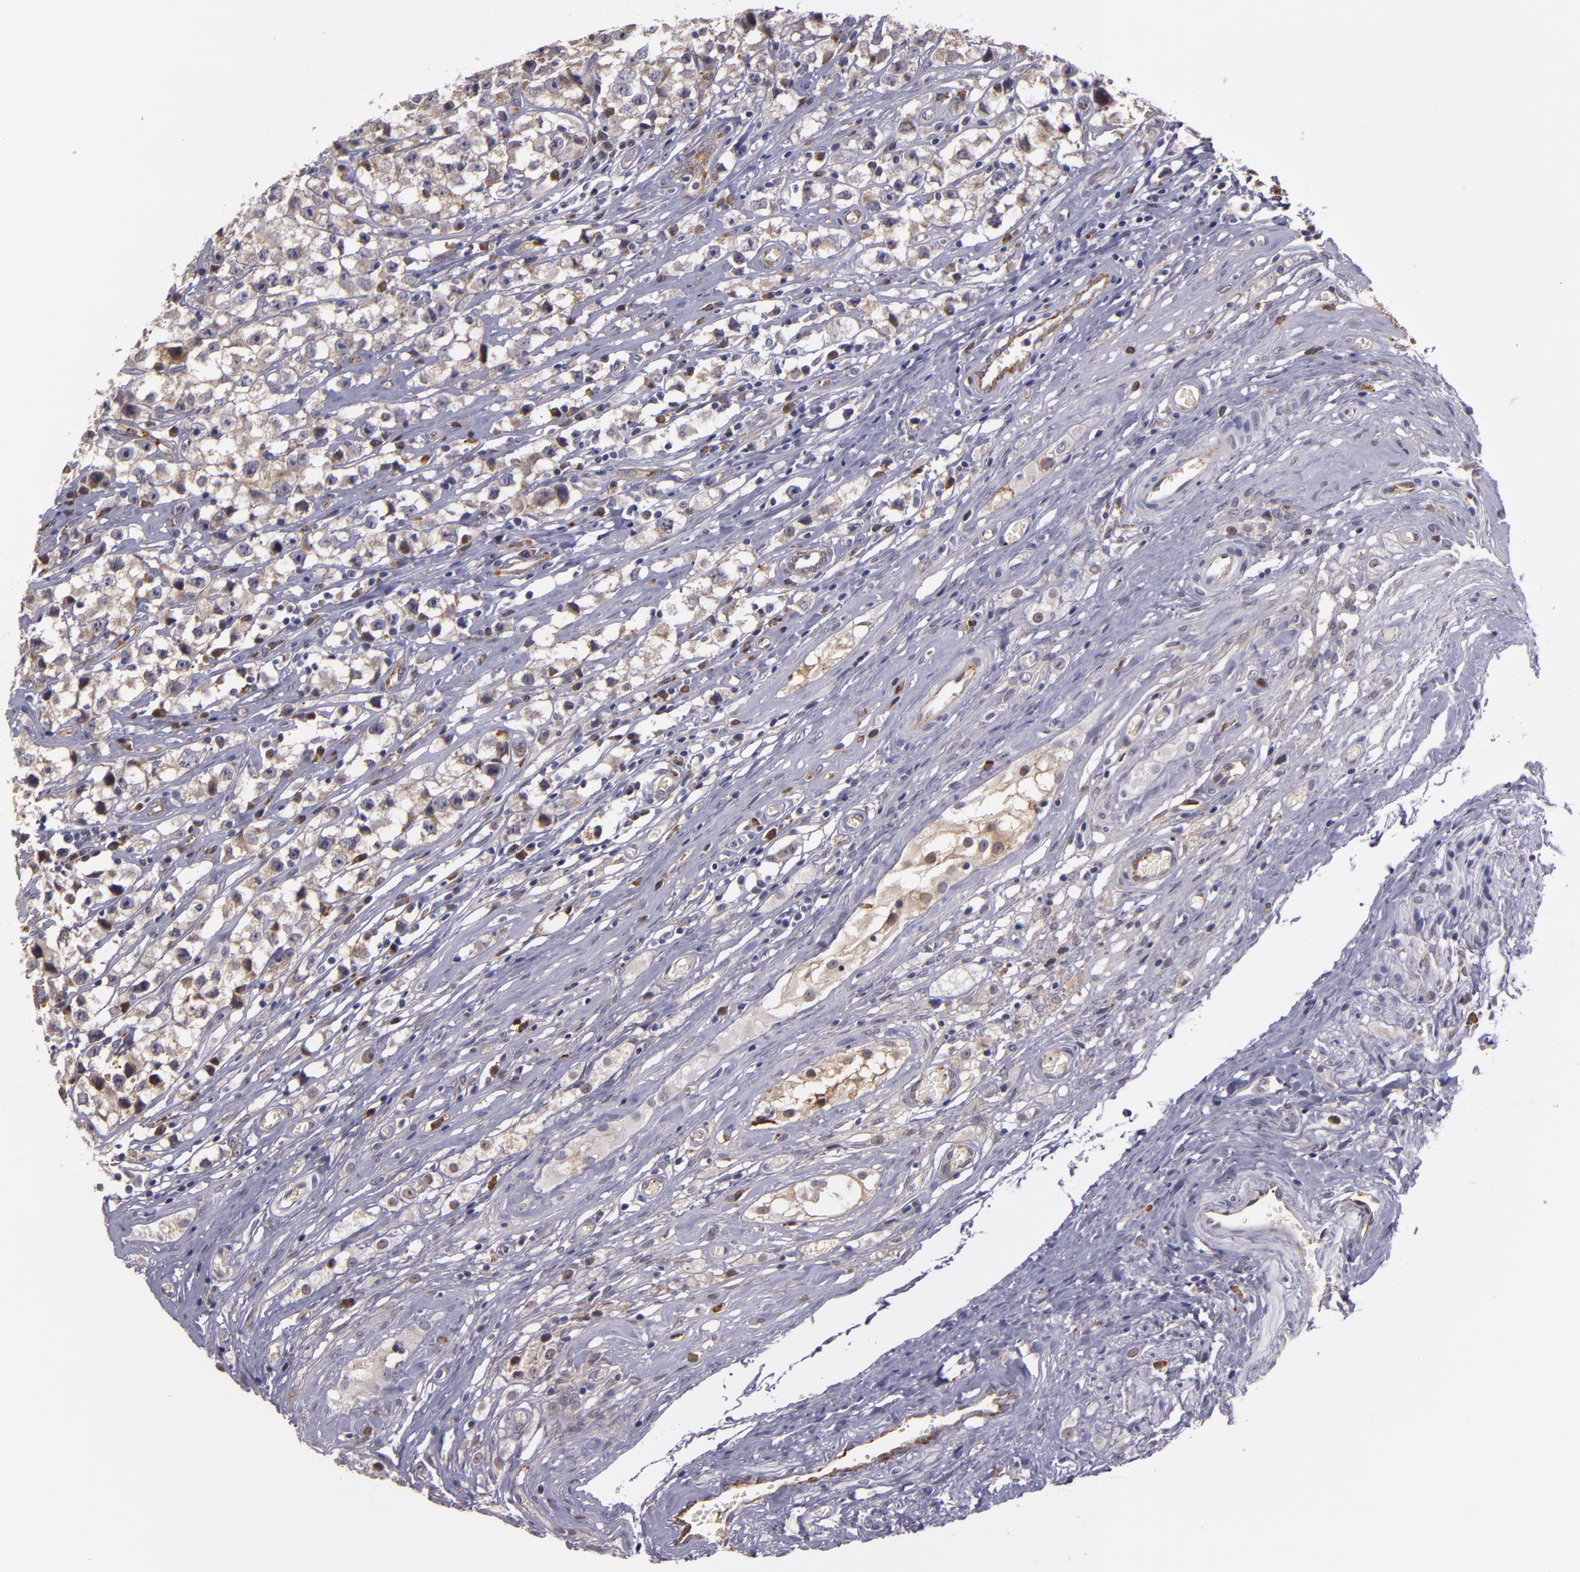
{"staining": {"intensity": "negative", "quantity": "none", "location": "none"}, "tissue": "testis cancer", "cell_type": "Tumor cells", "image_type": "cancer", "snomed": [{"axis": "morphology", "description": "Seminoma, NOS"}, {"axis": "topography", "description": "Testis"}], "caption": "DAB immunohistochemical staining of testis seminoma exhibits no significant positivity in tumor cells.", "gene": "SYTL4", "patient": {"sex": "male", "age": 35}}